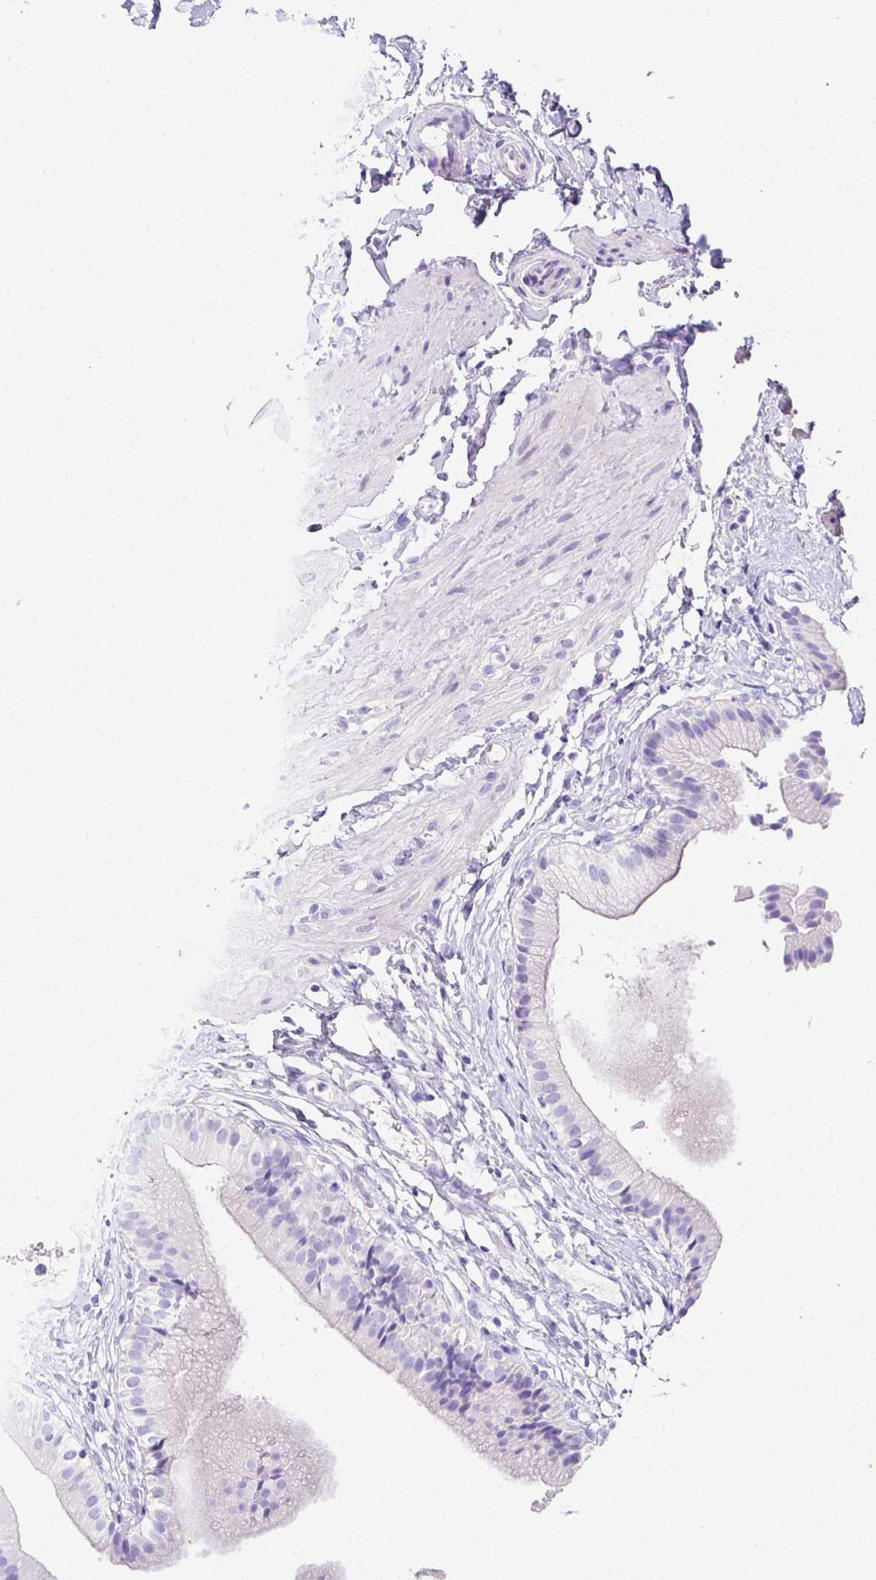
{"staining": {"intensity": "negative", "quantity": "none", "location": "none"}, "tissue": "gallbladder", "cell_type": "Glandular cells", "image_type": "normal", "snomed": [{"axis": "morphology", "description": "Normal tissue, NOS"}, {"axis": "topography", "description": "Gallbladder"}], "caption": "Glandular cells show no significant protein staining in unremarkable gallbladder. (DAB IHC with hematoxylin counter stain).", "gene": "ARHGAP36", "patient": {"sex": "female", "age": 47}}